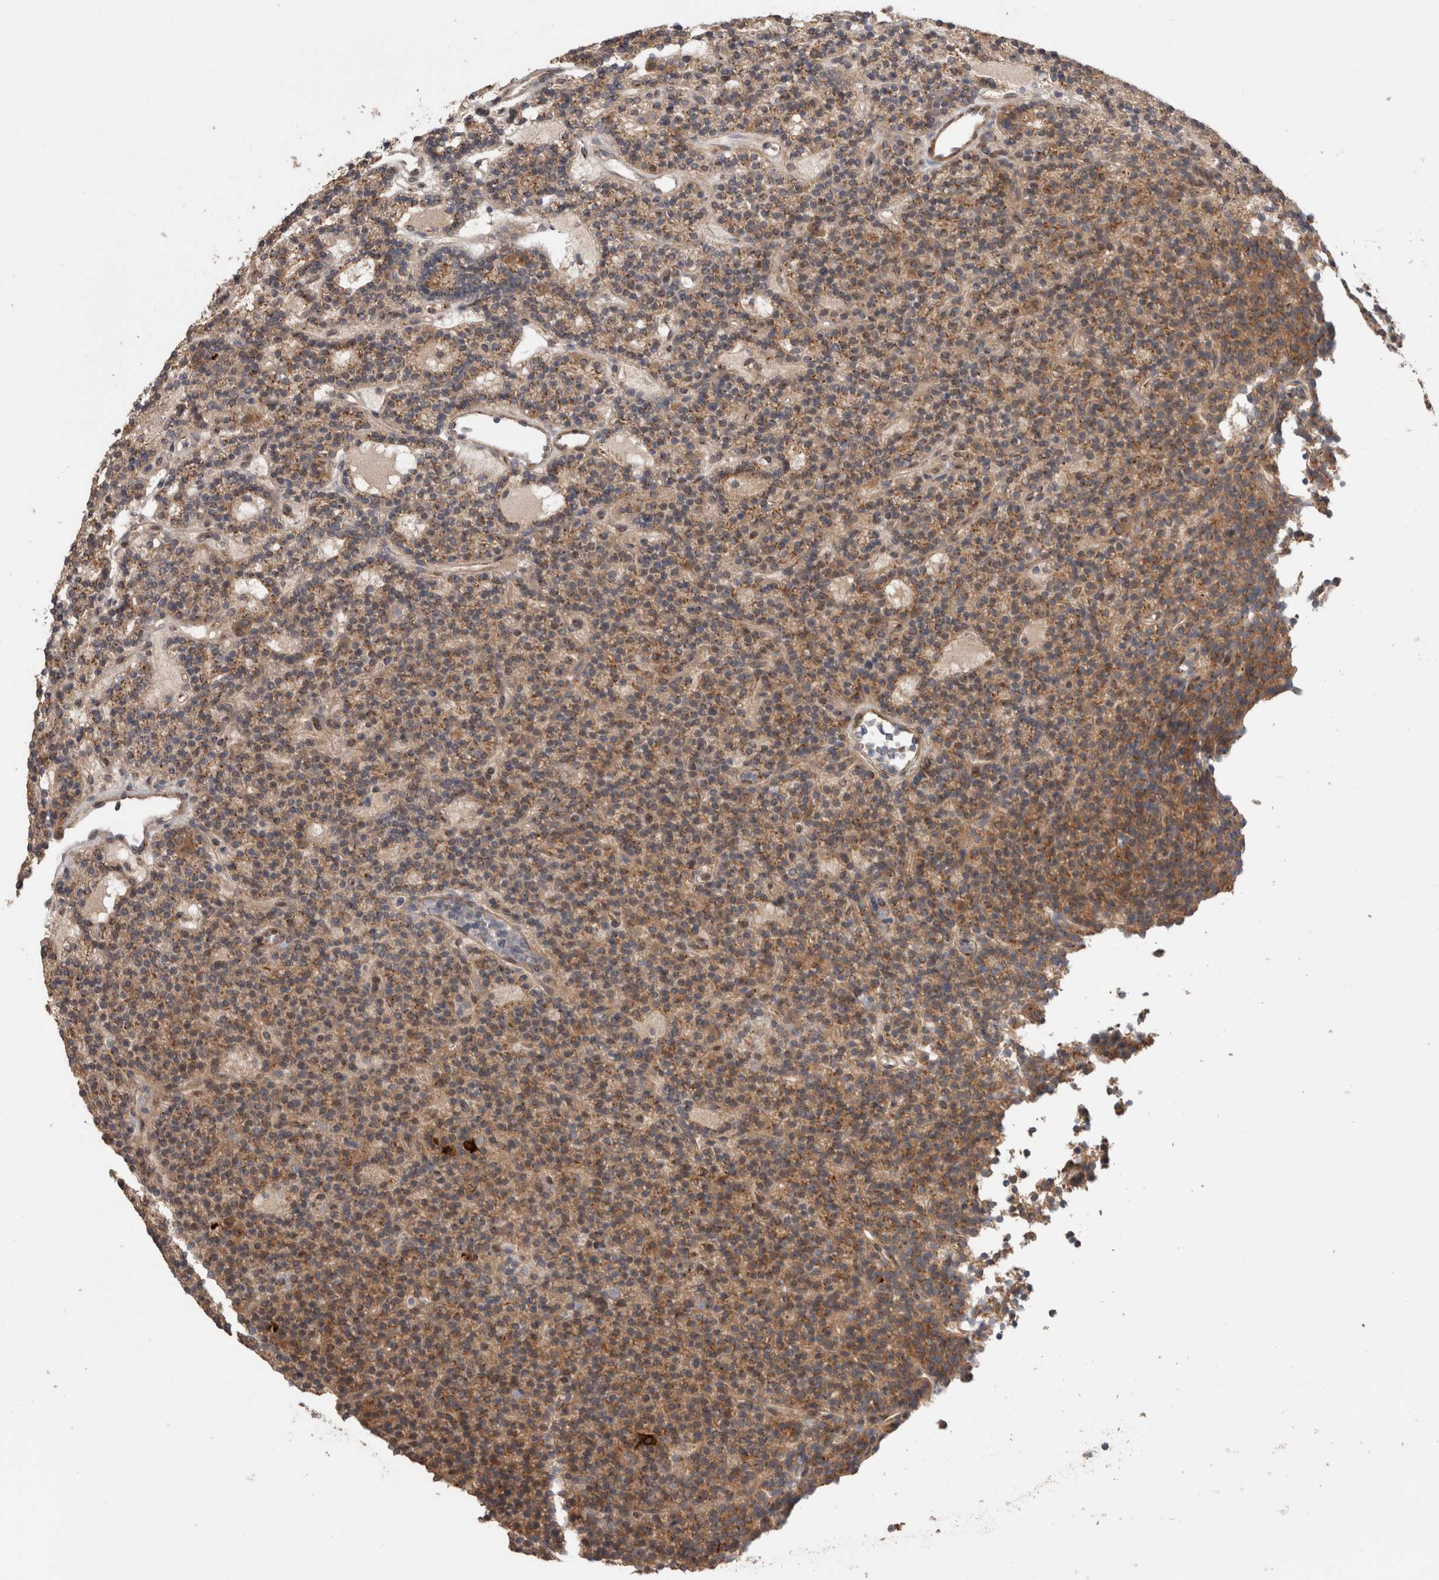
{"staining": {"intensity": "moderate", "quantity": ">75%", "location": "cytoplasmic/membranous"}, "tissue": "parathyroid gland", "cell_type": "Glandular cells", "image_type": "normal", "snomed": [{"axis": "morphology", "description": "Normal tissue, NOS"}, {"axis": "topography", "description": "Parathyroid gland"}], "caption": "Immunohistochemical staining of normal parathyroid gland shows >75% levels of moderate cytoplasmic/membranous protein positivity in about >75% of glandular cells. (Stains: DAB in brown, nuclei in blue, Microscopy: brightfield microscopy at high magnification).", "gene": "TRIM5", "patient": {"sex": "male", "age": 75}}